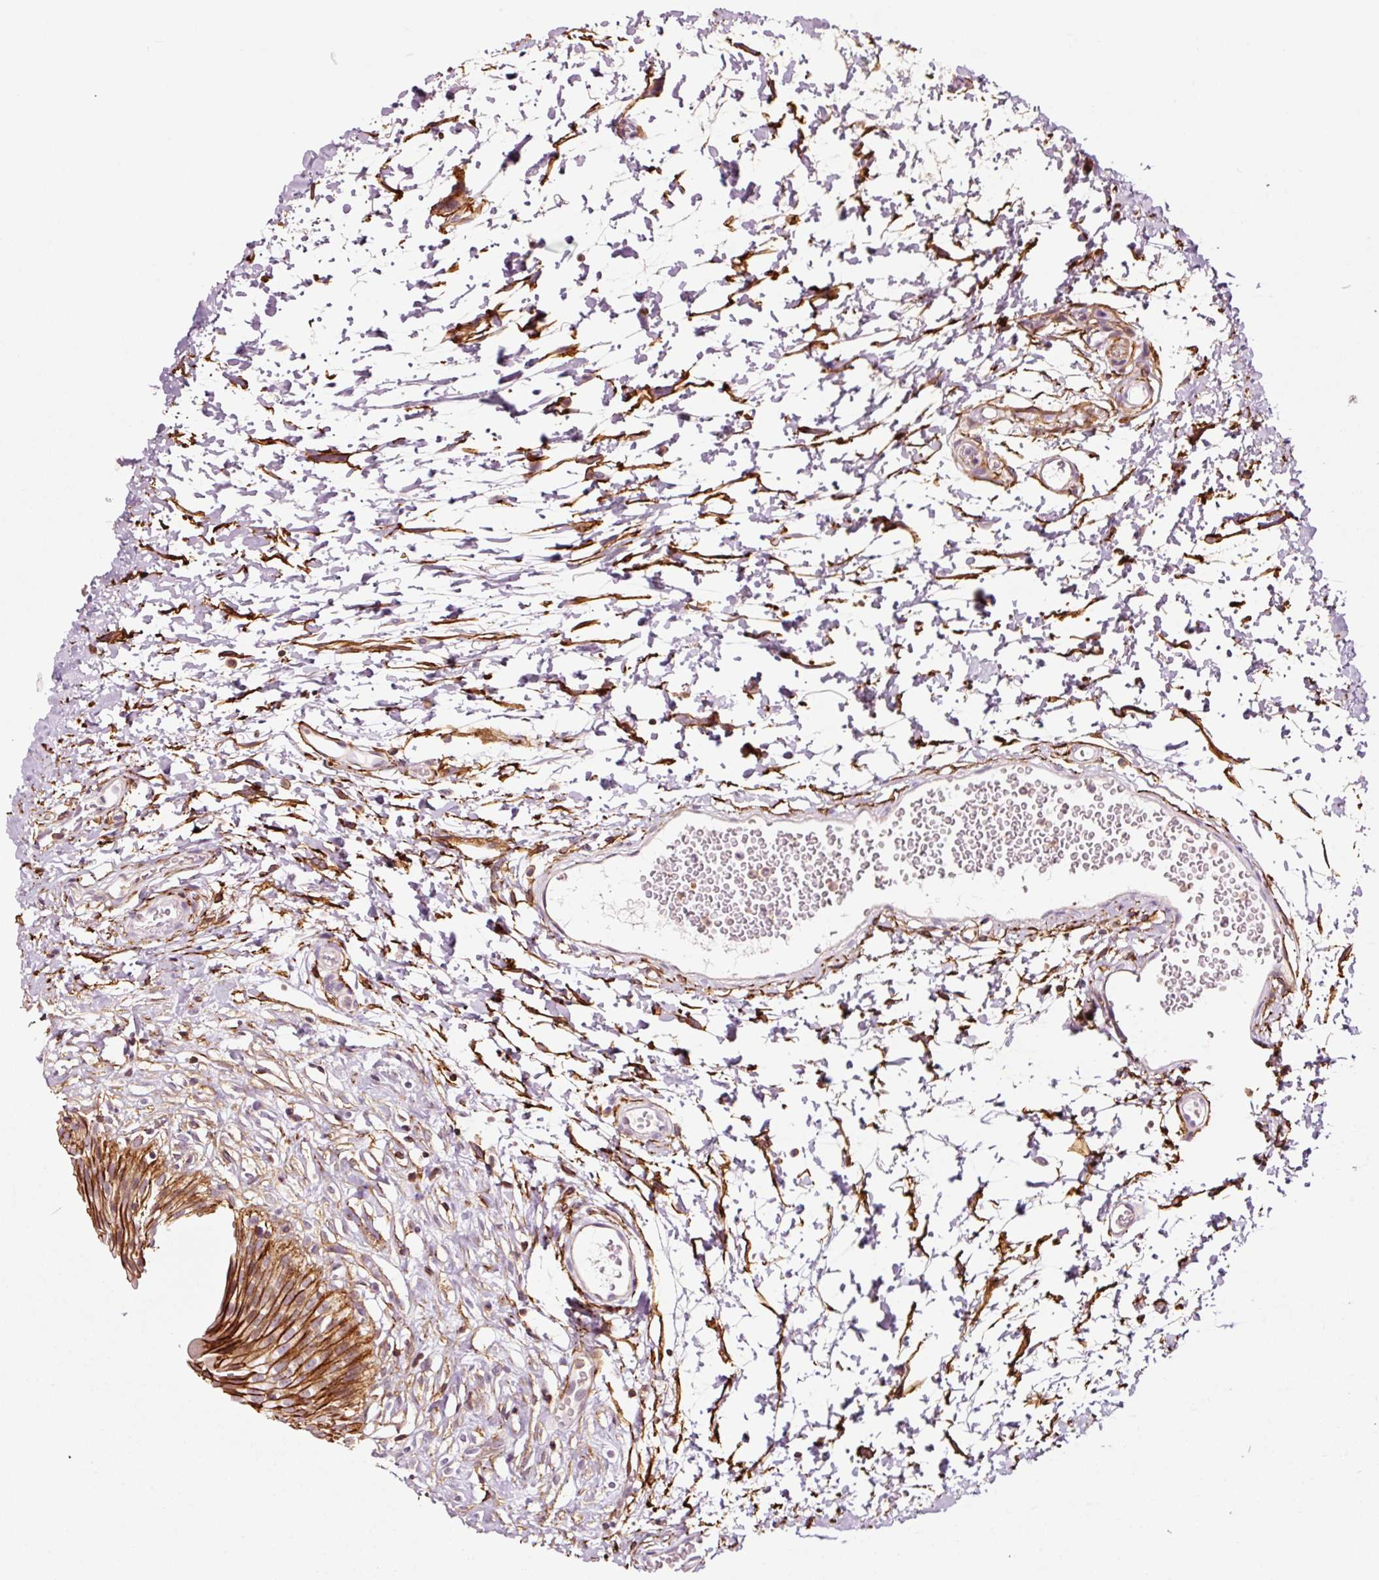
{"staining": {"intensity": "strong", "quantity": ">75%", "location": "cytoplasmic/membranous"}, "tissue": "urinary bladder", "cell_type": "Urothelial cells", "image_type": "normal", "snomed": [{"axis": "morphology", "description": "Normal tissue, NOS"}, {"axis": "topography", "description": "Urinary bladder"}], "caption": "This histopathology image shows immunohistochemistry staining of benign urinary bladder, with high strong cytoplasmic/membranous positivity in about >75% of urothelial cells.", "gene": "ADD3", "patient": {"sex": "male", "age": 51}}